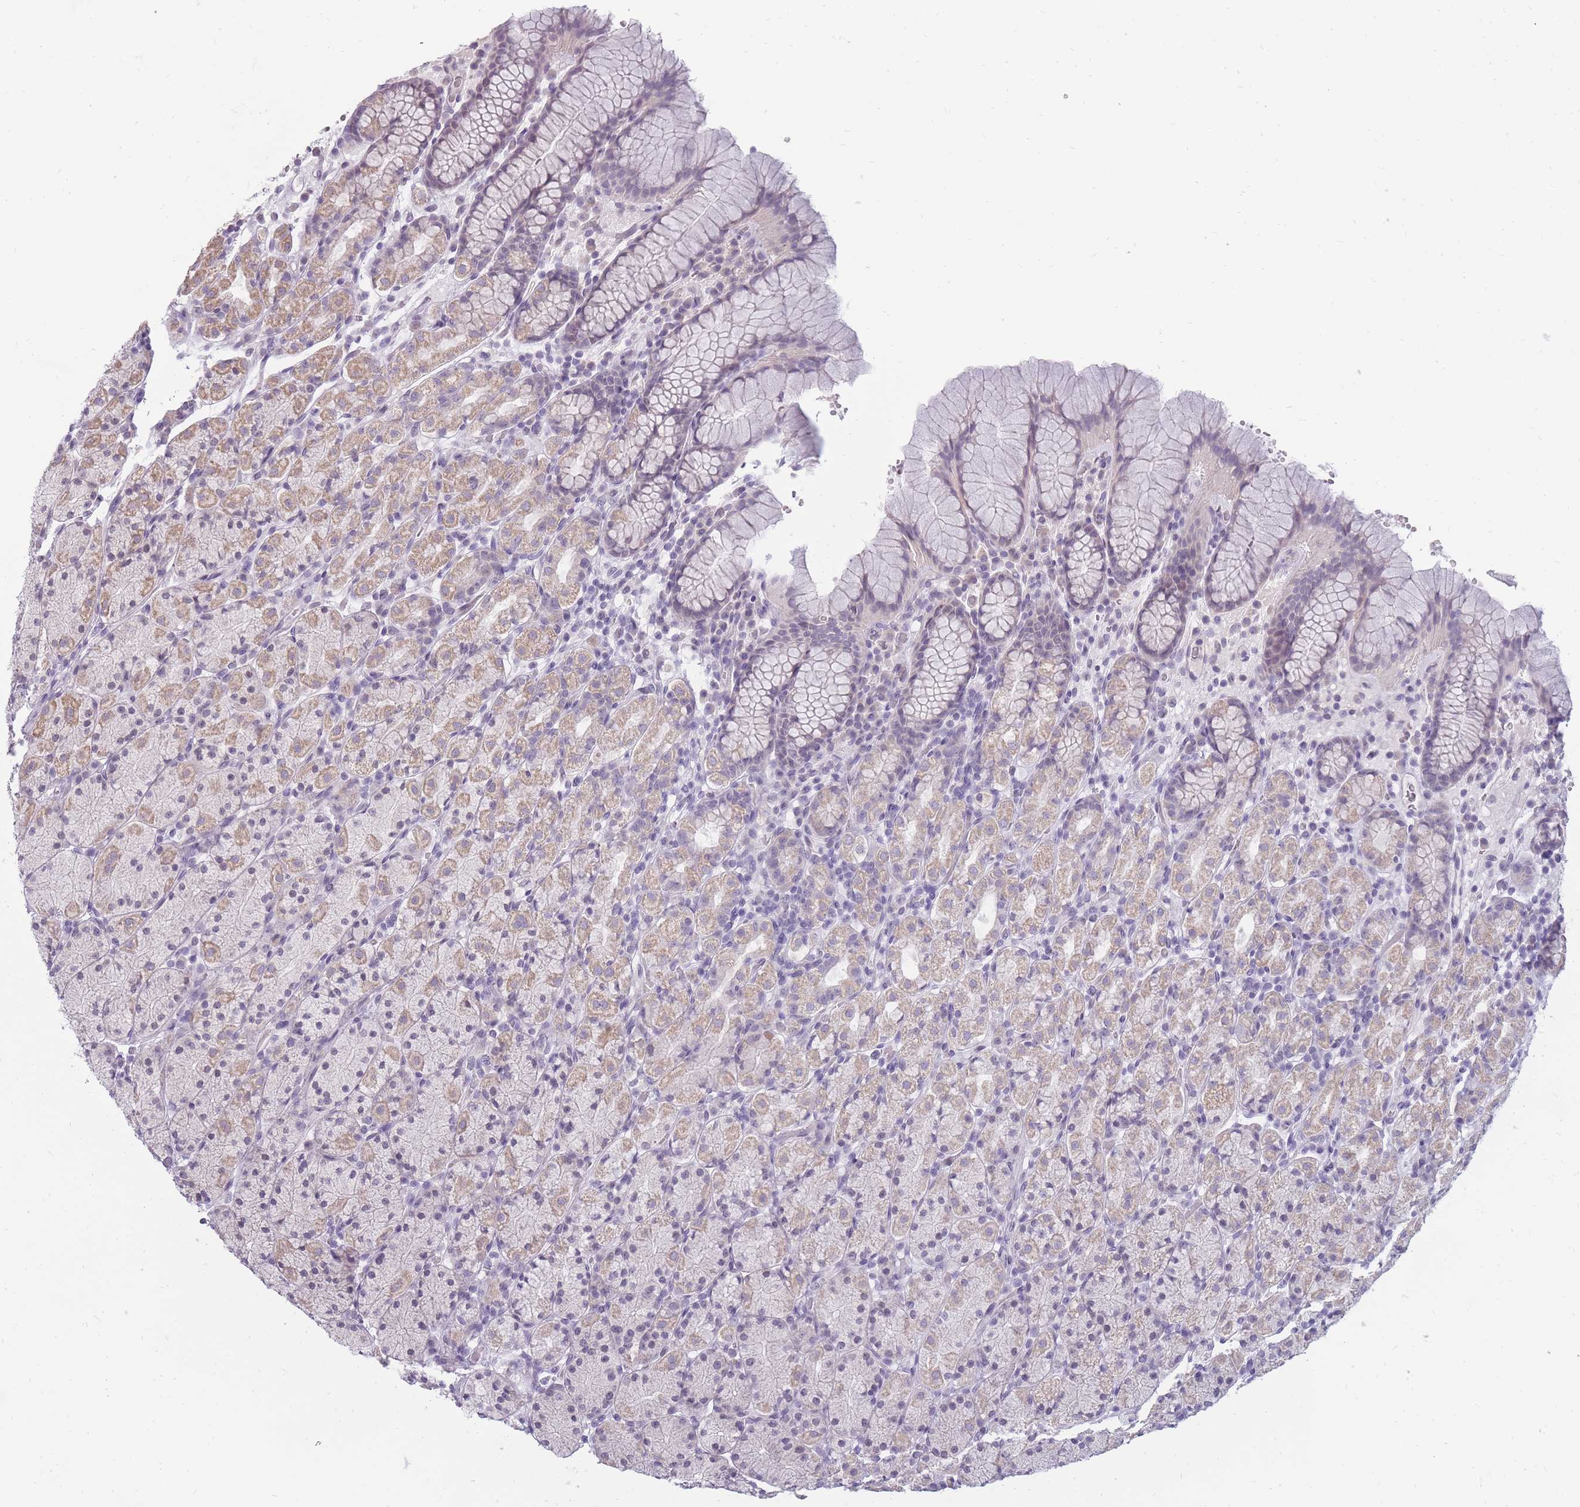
{"staining": {"intensity": "weak", "quantity": "25%-75%", "location": "cytoplasmic/membranous"}, "tissue": "stomach", "cell_type": "Glandular cells", "image_type": "normal", "snomed": [{"axis": "morphology", "description": "Normal tissue, NOS"}, {"axis": "topography", "description": "Stomach, upper"}, {"axis": "topography", "description": "Stomach"}], "caption": "A low amount of weak cytoplasmic/membranous positivity is present in about 25%-75% of glandular cells in normal stomach. The staining was performed using DAB, with brown indicating positive protein expression. Nuclei are stained blue with hematoxylin.", "gene": "POM121C", "patient": {"sex": "male", "age": 62}}